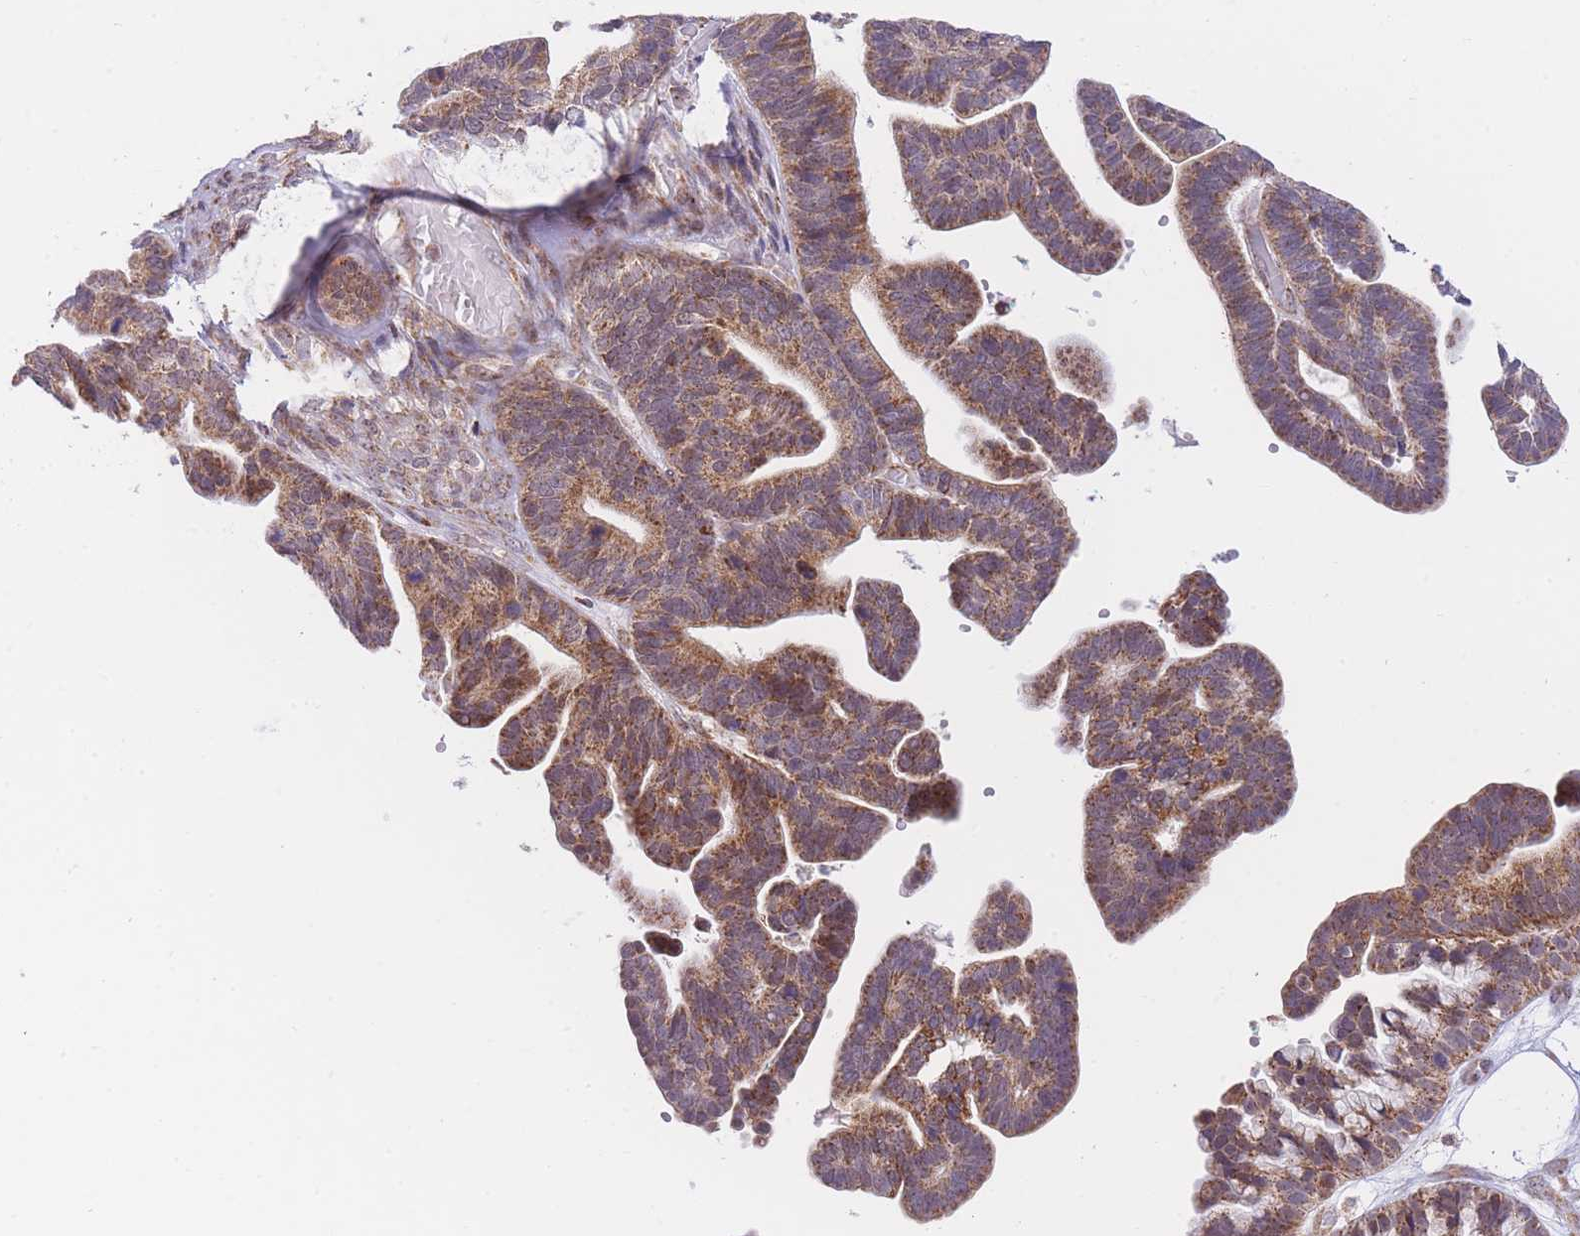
{"staining": {"intensity": "moderate", "quantity": ">75%", "location": "cytoplasmic/membranous"}, "tissue": "ovarian cancer", "cell_type": "Tumor cells", "image_type": "cancer", "snomed": [{"axis": "morphology", "description": "Cystadenocarcinoma, serous, NOS"}, {"axis": "topography", "description": "Ovary"}], "caption": "IHC image of human ovarian cancer stained for a protein (brown), which demonstrates medium levels of moderate cytoplasmic/membranous expression in about >75% of tumor cells.", "gene": "EXOSC8", "patient": {"sex": "female", "age": 56}}